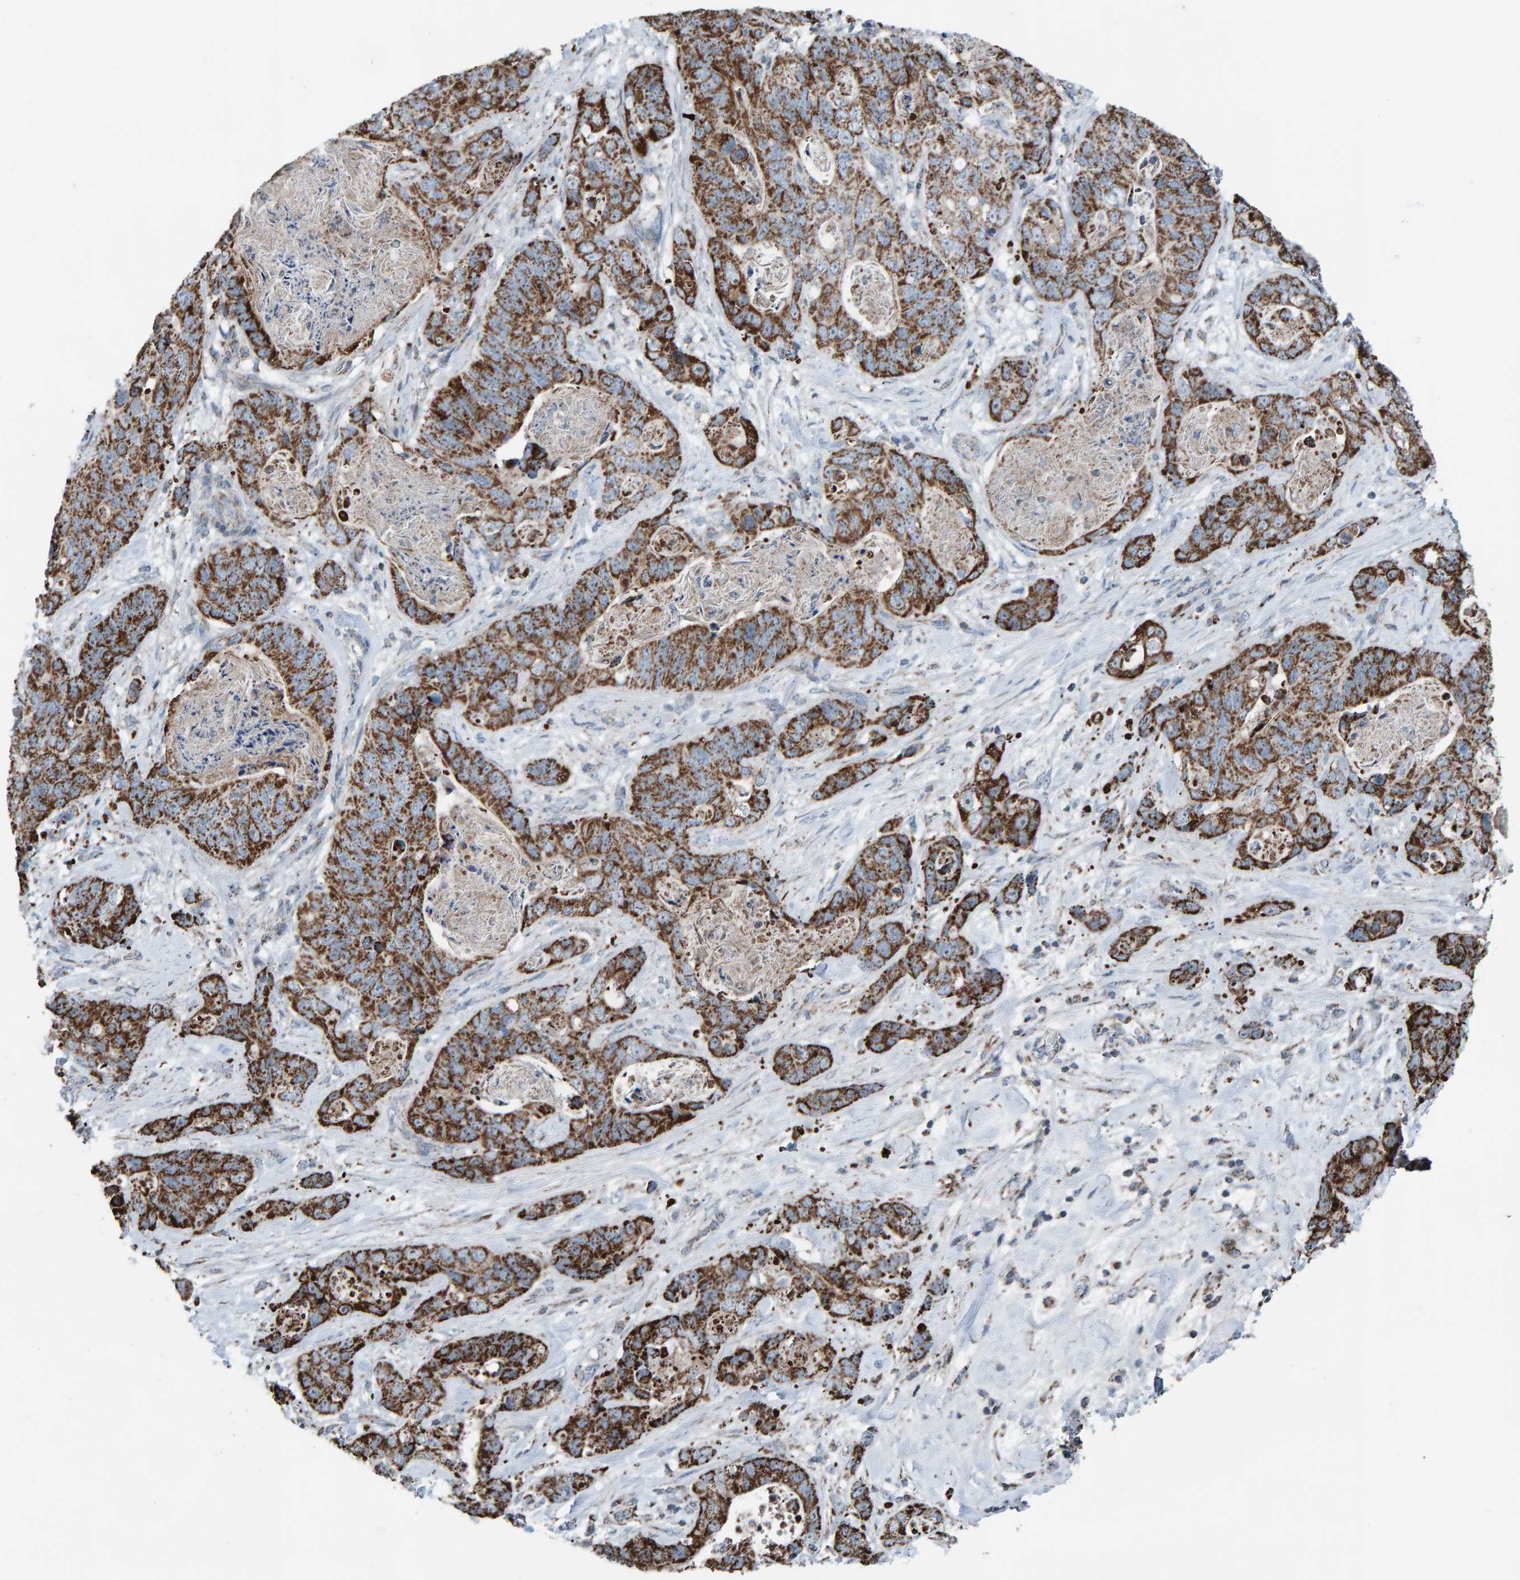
{"staining": {"intensity": "strong", "quantity": ">75%", "location": "cytoplasmic/membranous"}, "tissue": "stomach cancer", "cell_type": "Tumor cells", "image_type": "cancer", "snomed": [{"axis": "morphology", "description": "Normal tissue, NOS"}, {"axis": "morphology", "description": "Adenocarcinoma, NOS"}, {"axis": "topography", "description": "Stomach"}], "caption": "Tumor cells reveal high levels of strong cytoplasmic/membranous staining in approximately >75% of cells in stomach adenocarcinoma.", "gene": "ZNF48", "patient": {"sex": "female", "age": 89}}